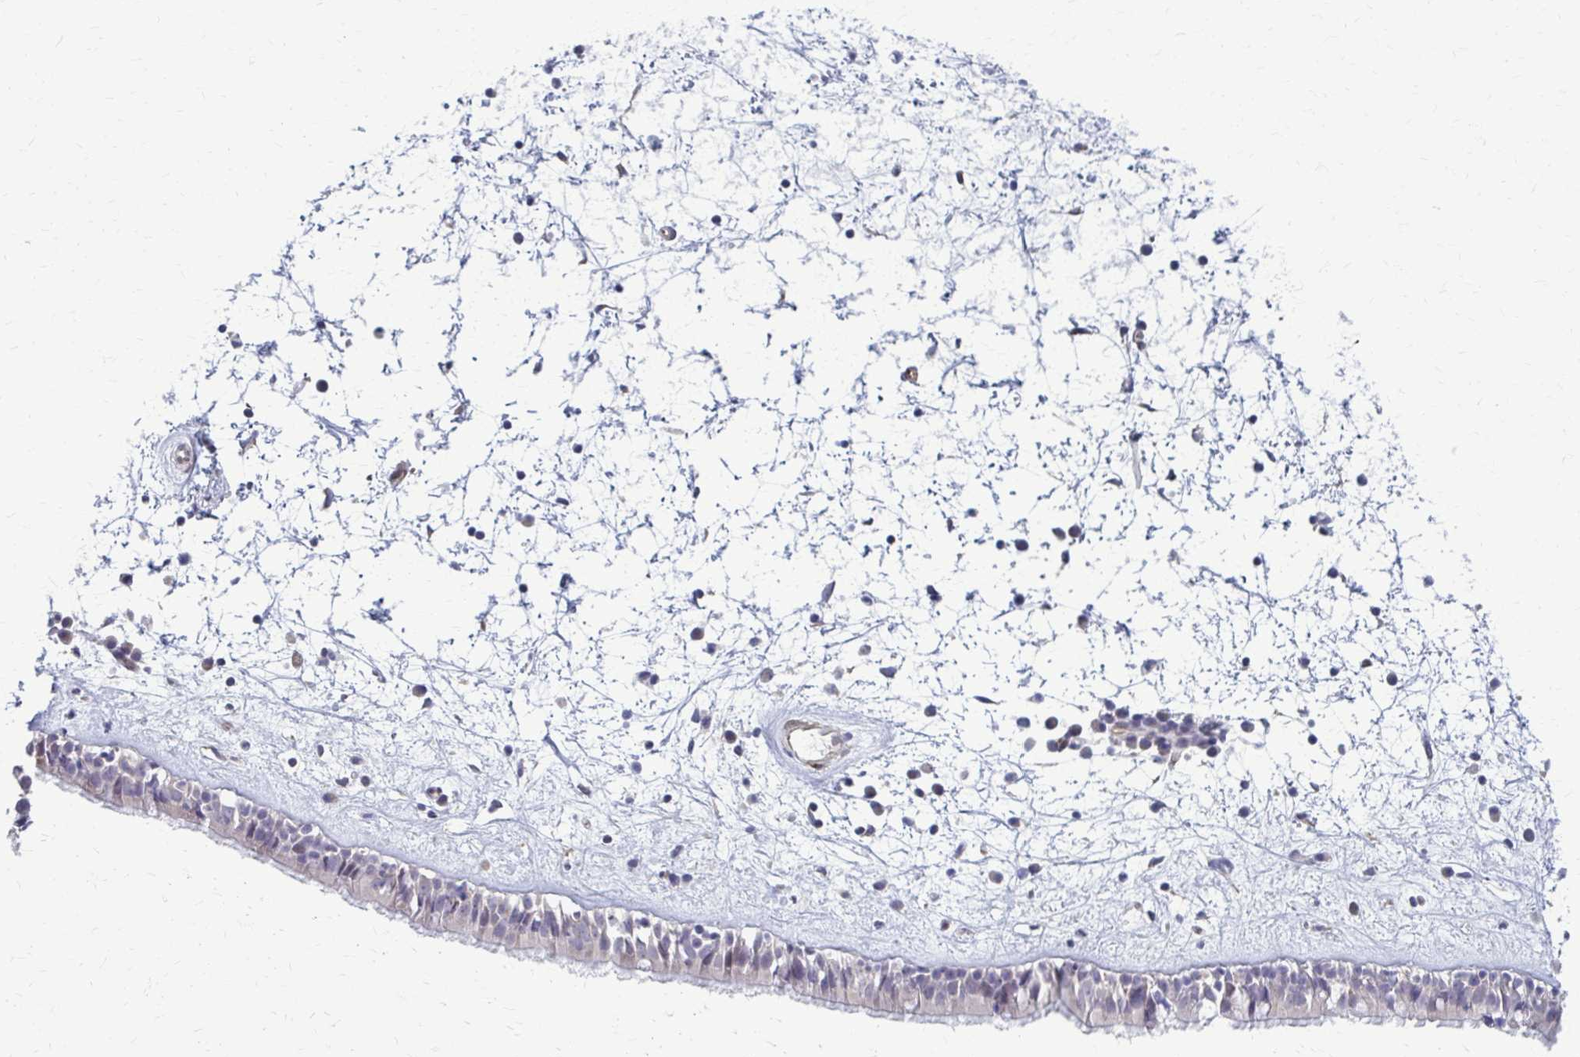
{"staining": {"intensity": "negative", "quantity": "none", "location": "none"}, "tissue": "nasopharynx", "cell_type": "Respiratory epithelial cells", "image_type": "normal", "snomed": [{"axis": "morphology", "description": "Normal tissue, NOS"}, {"axis": "topography", "description": "Nasopharynx"}], "caption": "Immunohistochemistry (IHC) micrograph of benign human nasopharynx stained for a protein (brown), which shows no staining in respiratory epithelial cells. (DAB (3,3'-diaminobenzidine) IHC with hematoxylin counter stain).", "gene": "DEPP1", "patient": {"sex": "male", "age": 24}}